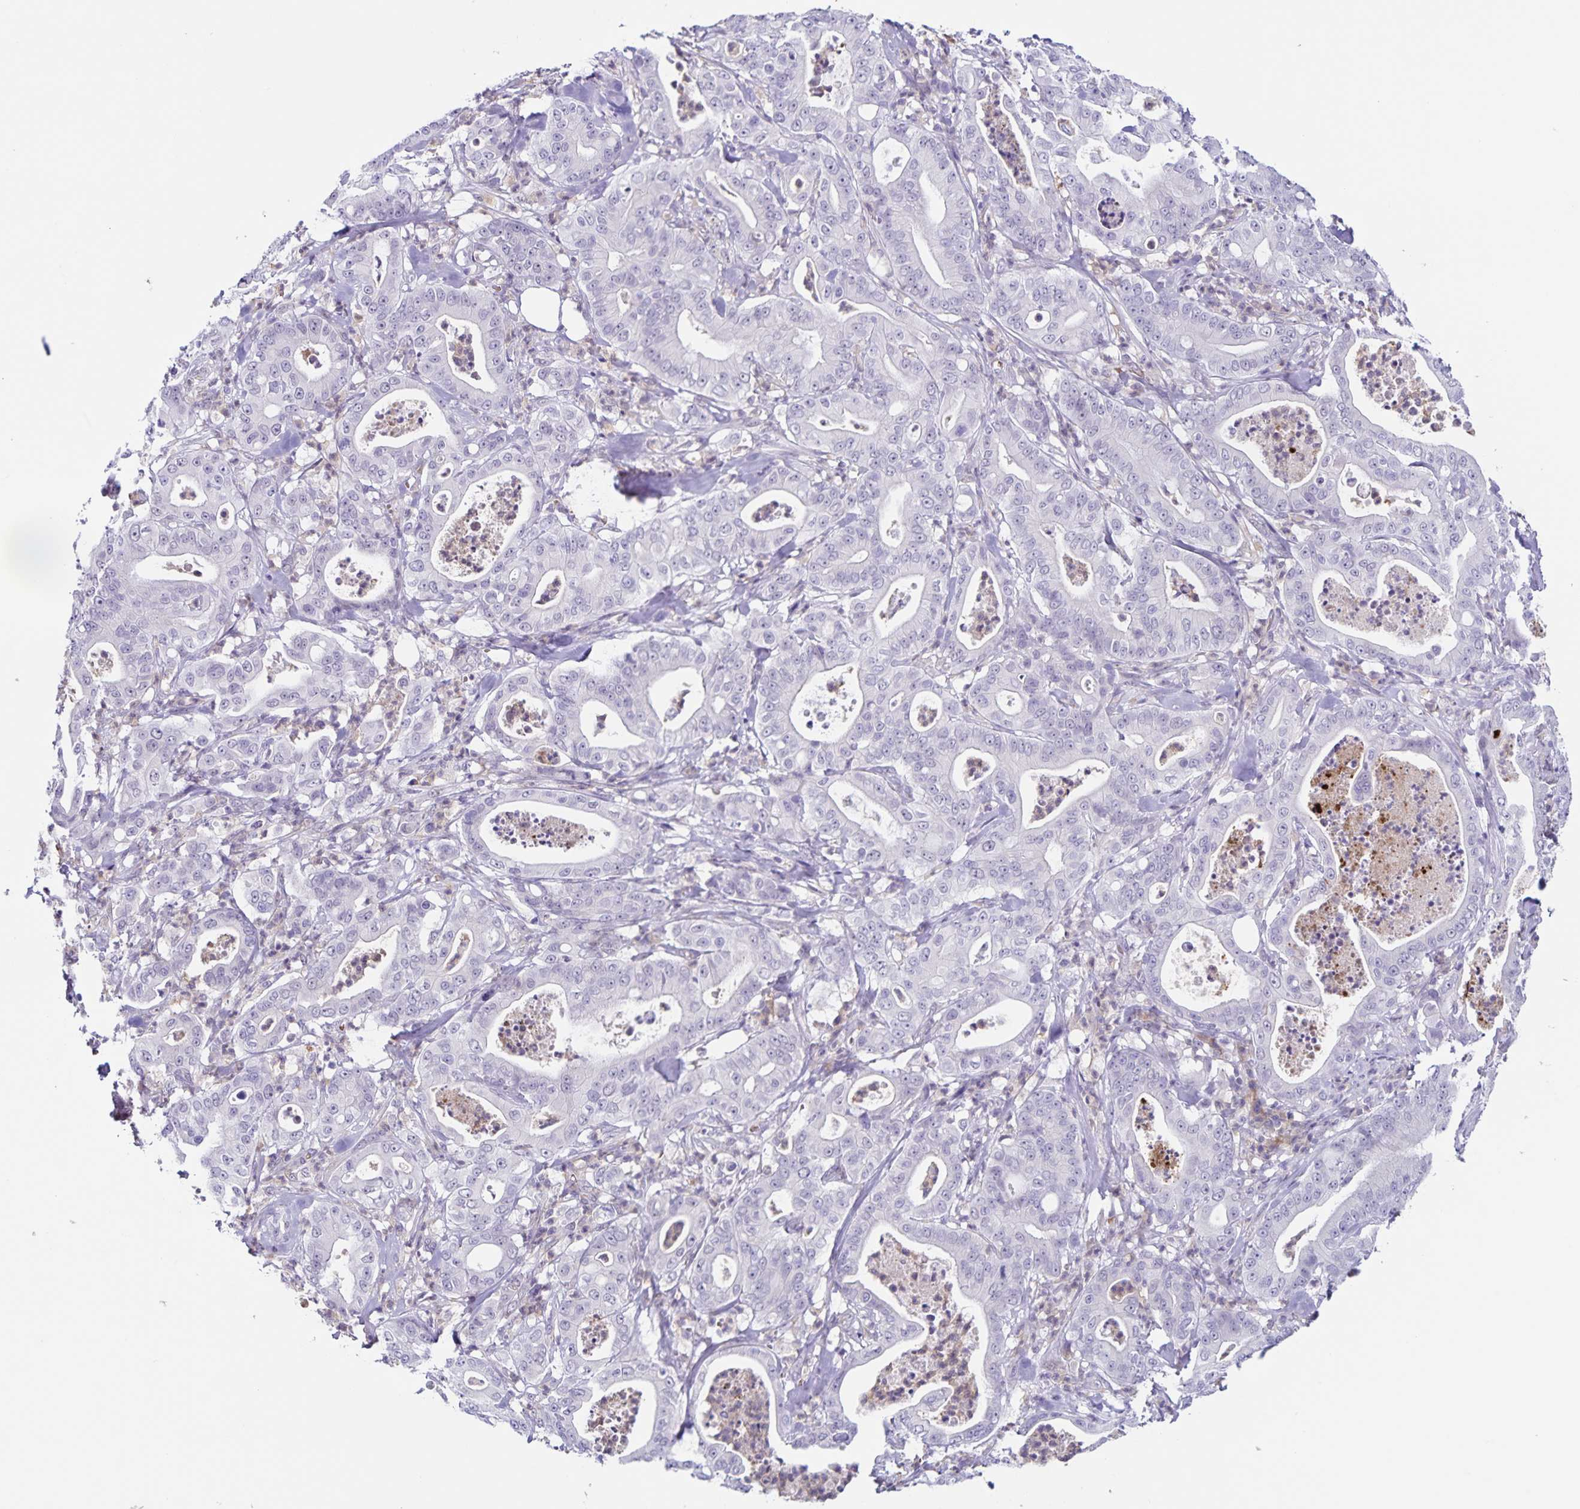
{"staining": {"intensity": "negative", "quantity": "none", "location": "none"}, "tissue": "pancreatic cancer", "cell_type": "Tumor cells", "image_type": "cancer", "snomed": [{"axis": "morphology", "description": "Adenocarcinoma, NOS"}, {"axis": "topography", "description": "Pancreas"}], "caption": "High magnification brightfield microscopy of pancreatic cancer stained with DAB (brown) and counterstained with hematoxylin (blue): tumor cells show no significant positivity.", "gene": "STPG4", "patient": {"sex": "male", "age": 71}}